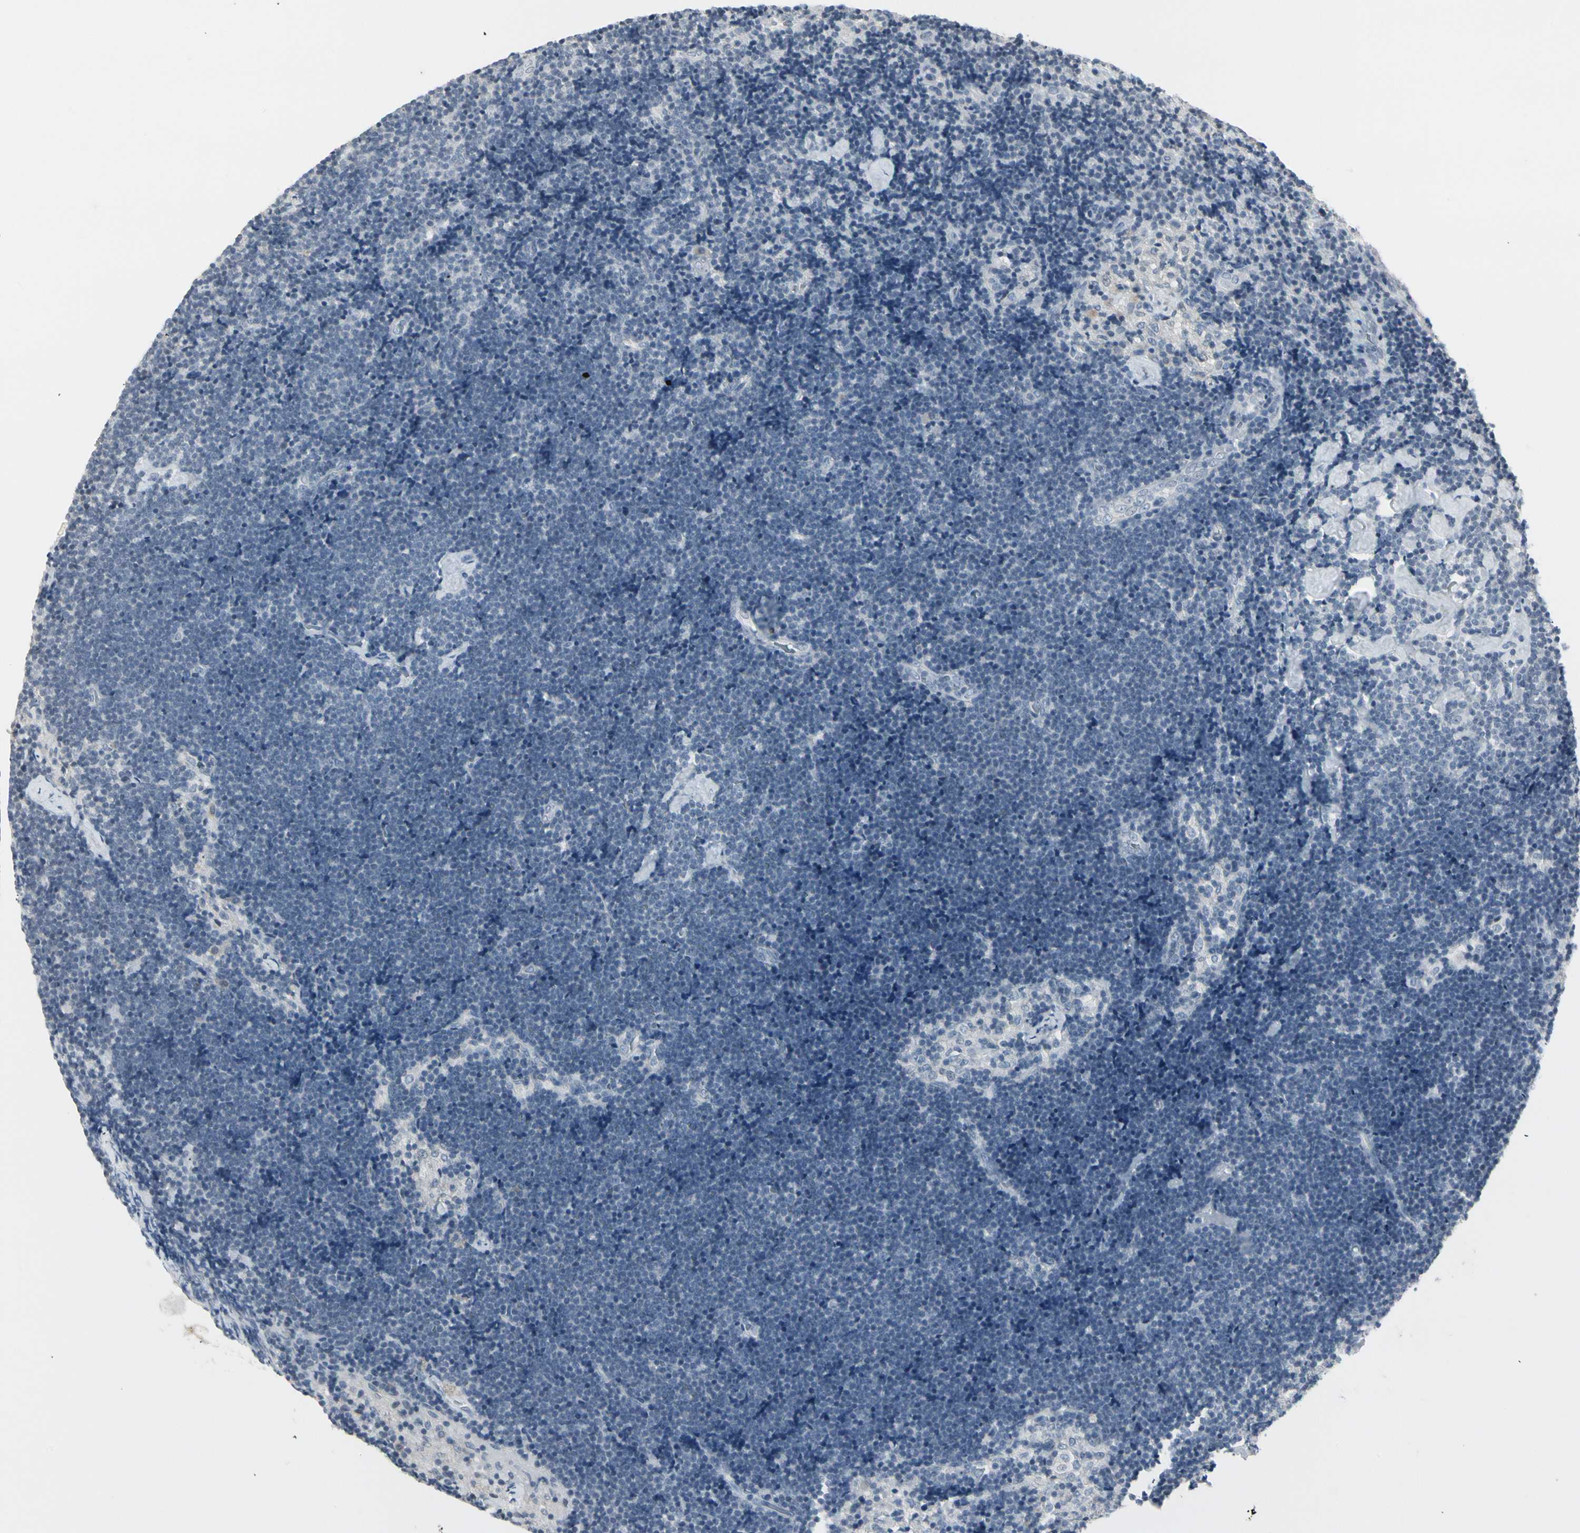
{"staining": {"intensity": "negative", "quantity": "none", "location": "none"}, "tissue": "lymph node", "cell_type": "Germinal center cells", "image_type": "normal", "snomed": [{"axis": "morphology", "description": "Normal tissue, NOS"}, {"axis": "topography", "description": "Lymph node"}], "caption": "High power microscopy photomicrograph of an immunohistochemistry image of normal lymph node, revealing no significant positivity in germinal center cells. The staining was performed using DAB to visualize the protein expression in brown, while the nuclei were stained in blue with hematoxylin (Magnification: 20x).", "gene": "DMPK", "patient": {"sex": "male", "age": 63}}